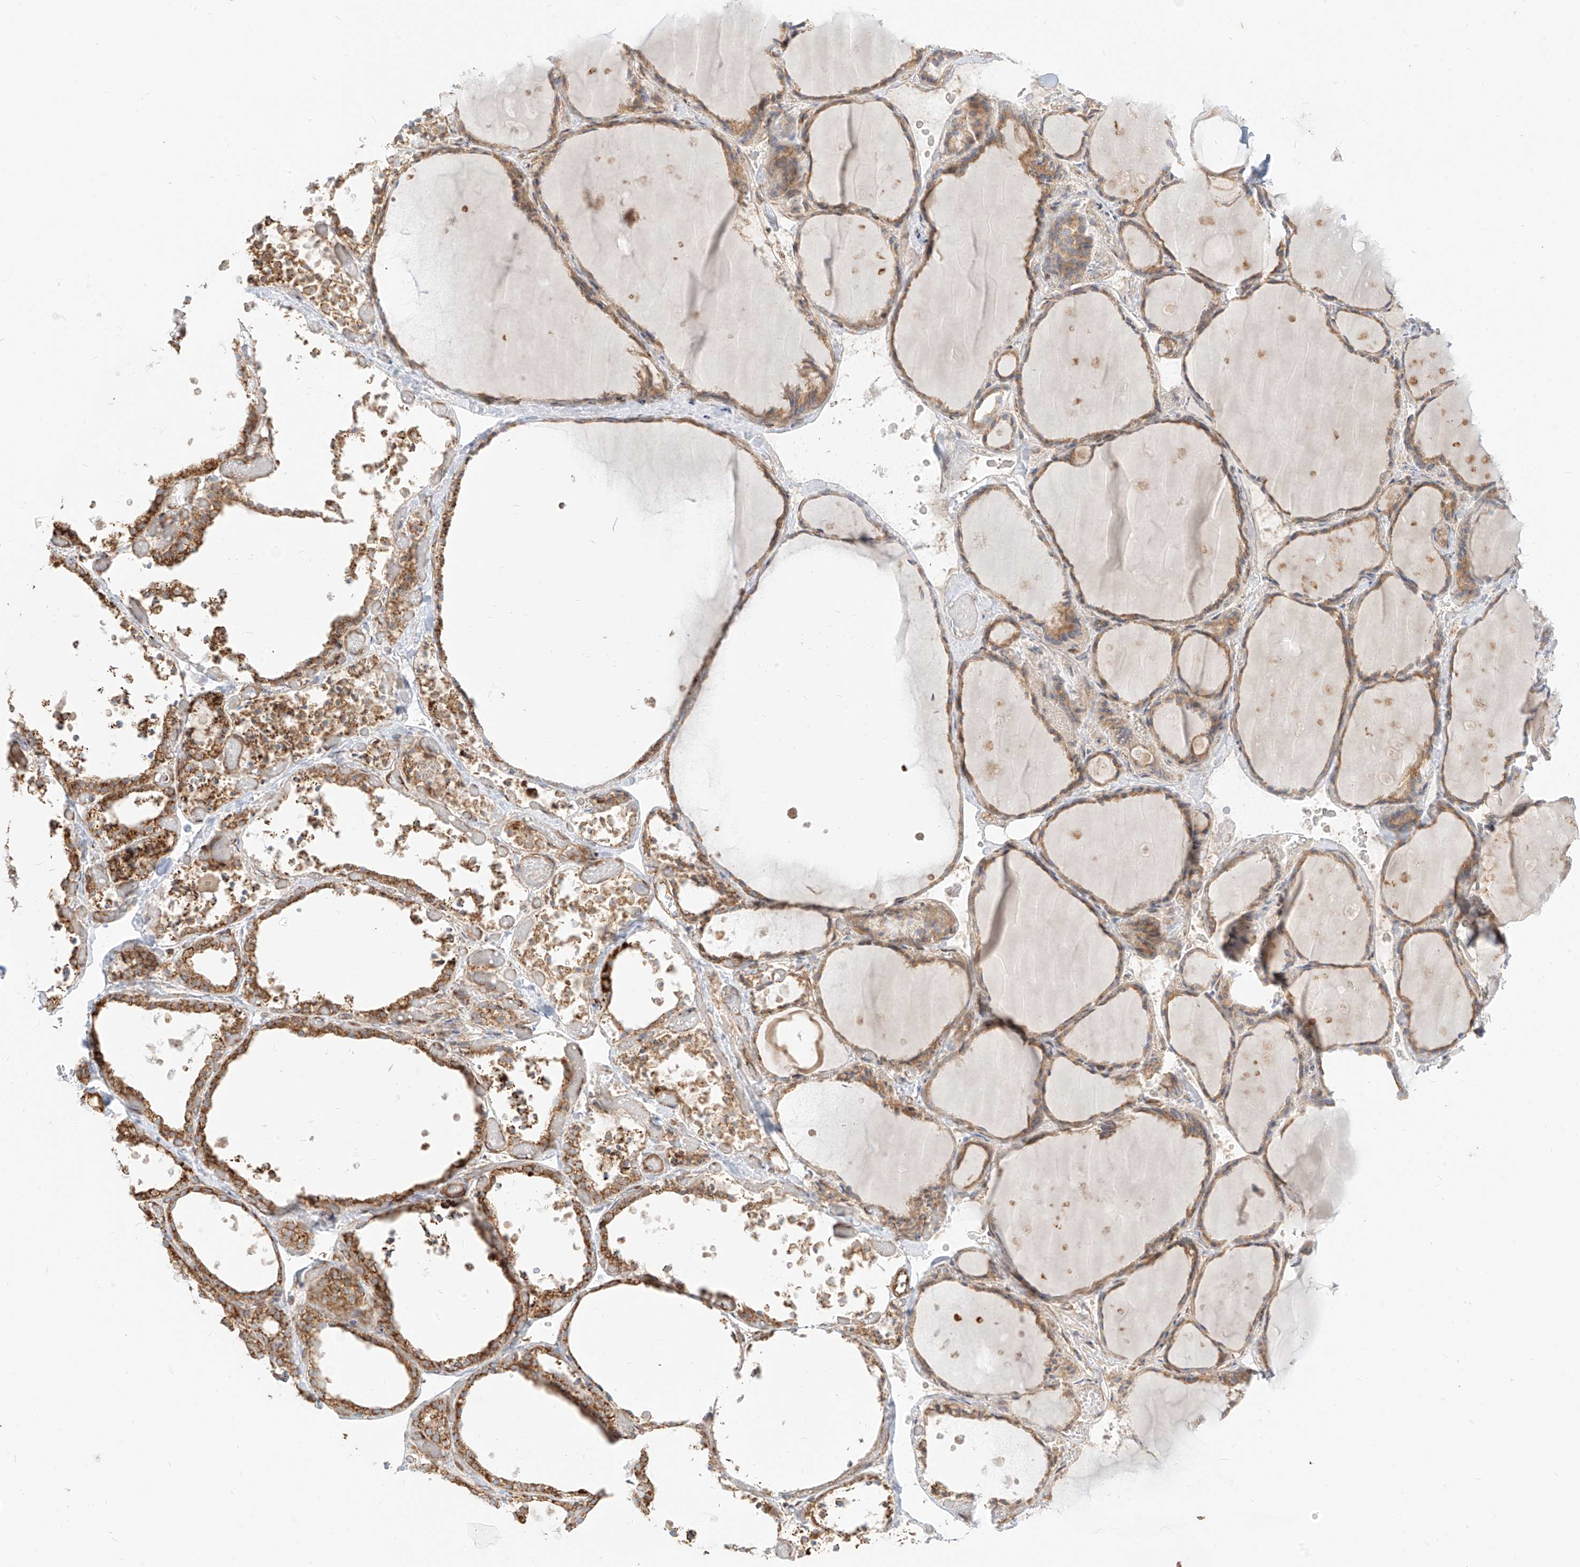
{"staining": {"intensity": "moderate", "quantity": ">75%", "location": "cytoplasmic/membranous"}, "tissue": "thyroid gland", "cell_type": "Glandular cells", "image_type": "normal", "snomed": [{"axis": "morphology", "description": "Normal tissue, NOS"}, {"axis": "topography", "description": "Thyroid gland"}], "caption": "Immunohistochemical staining of benign human thyroid gland exhibits >75% levels of moderate cytoplasmic/membranous protein positivity in approximately >75% of glandular cells.", "gene": "PLCL1", "patient": {"sex": "female", "age": 44}}